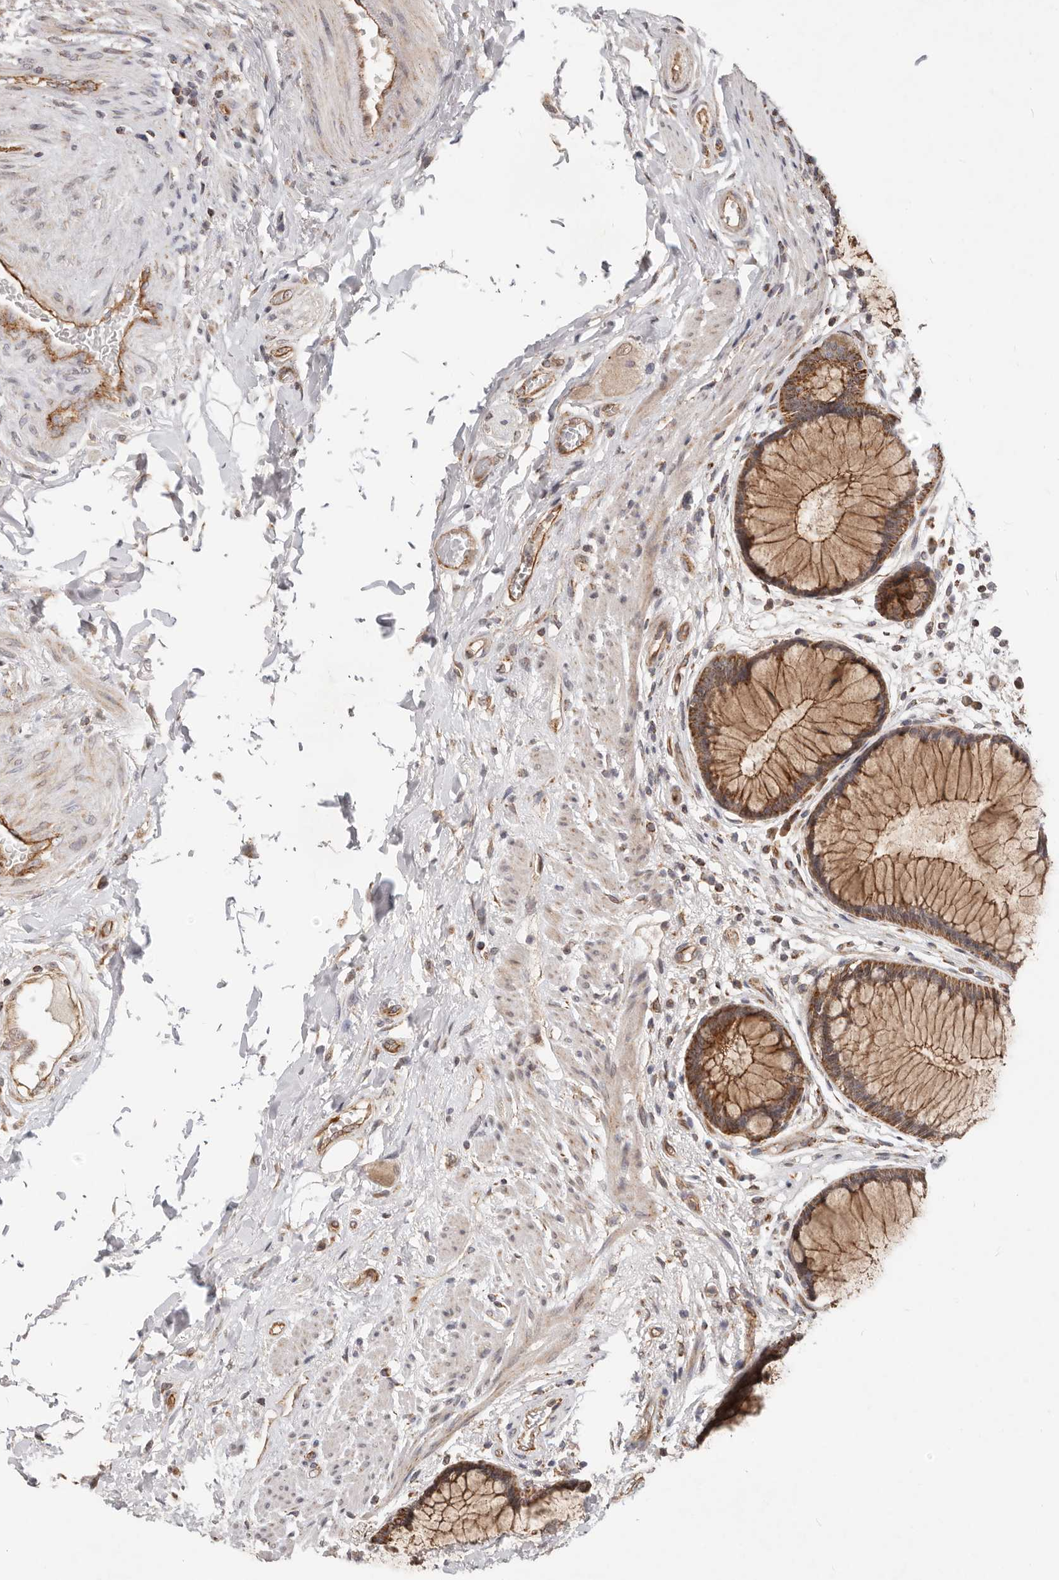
{"staining": {"intensity": "moderate", "quantity": ">75%", "location": "cytoplasmic/membranous"}, "tissue": "rectum", "cell_type": "Glandular cells", "image_type": "normal", "snomed": [{"axis": "morphology", "description": "Normal tissue, NOS"}, {"axis": "topography", "description": "Rectum"}], "caption": "High-power microscopy captured an IHC photomicrograph of benign rectum, revealing moderate cytoplasmic/membranous positivity in about >75% of glandular cells.", "gene": "USP49", "patient": {"sex": "male", "age": 51}}